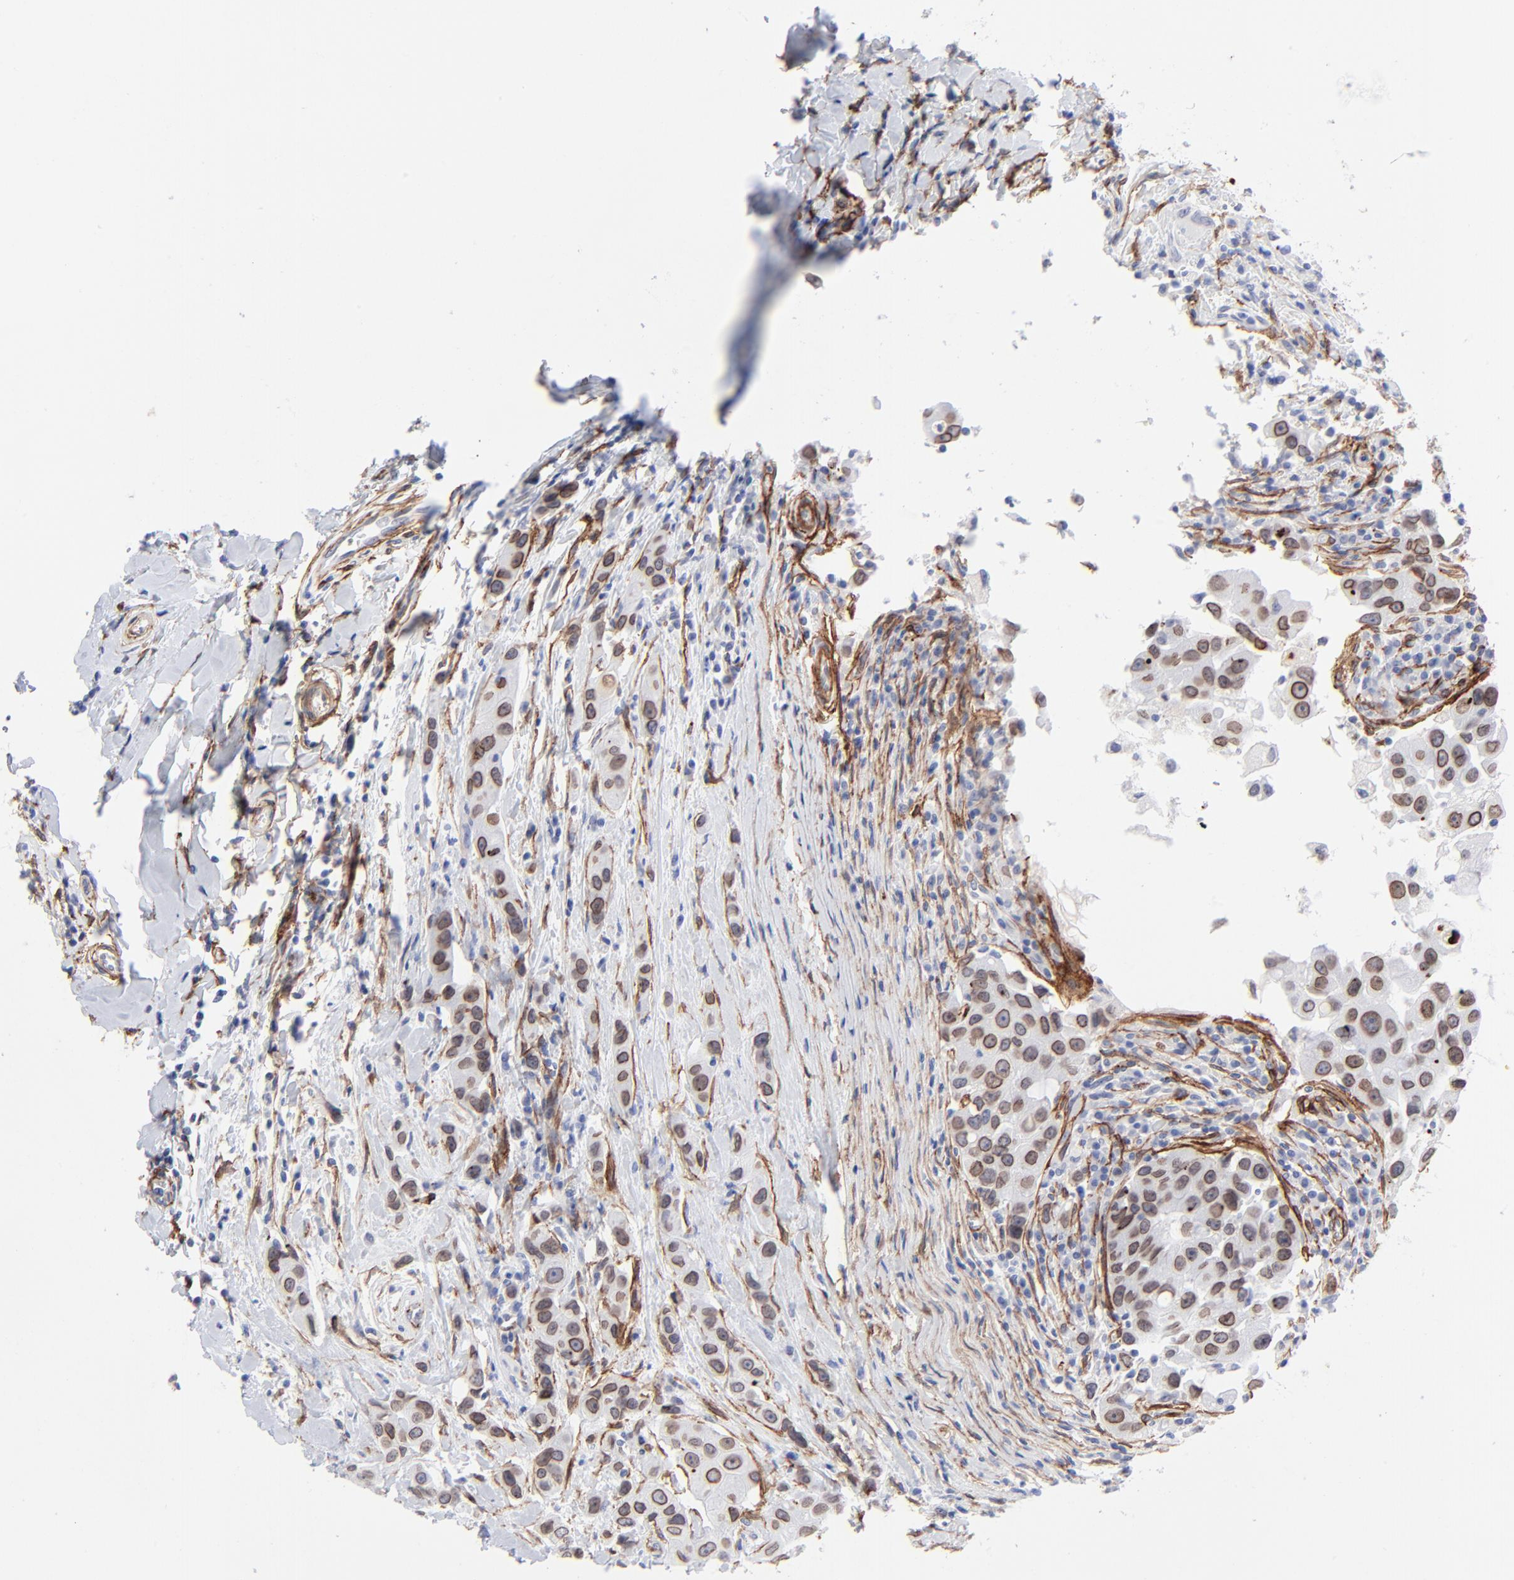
{"staining": {"intensity": "strong", "quantity": "25%-75%", "location": "cytoplasmic/membranous"}, "tissue": "breast cancer", "cell_type": "Tumor cells", "image_type": "cancer", "snomed": [{"axis": "morphology", "description": "Duct carcinoma"}, {"axis": "topography", "description": "Breast"}], "caption": "Immunohistochemical staining of human breast cancer reveals high levels of strong cytoplasmic/membranous protein staining in about 25%-75% of tumor cells.", "gene": "PDGFRB", "patient": {"sex": "female", "age": 27}}